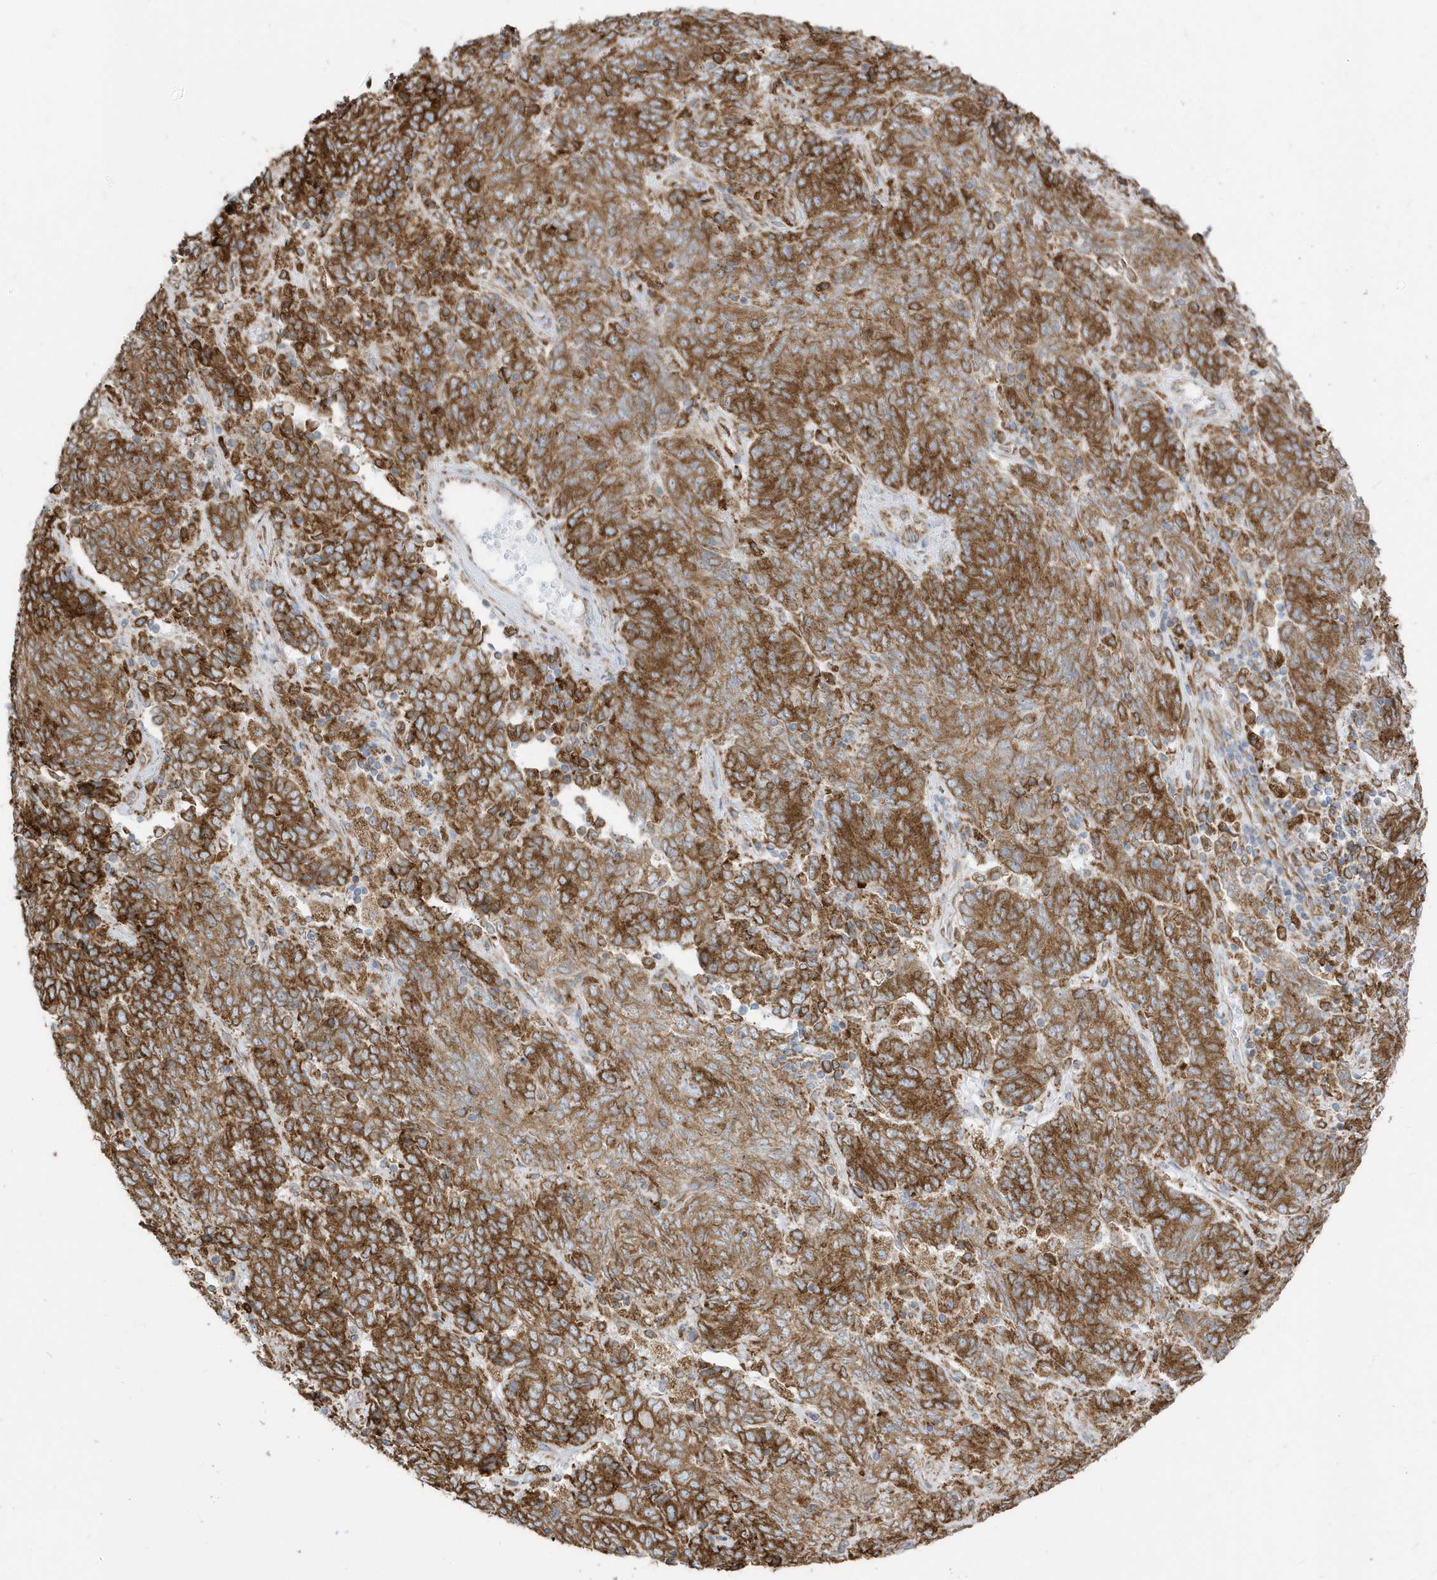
{"staining": {"intensity": "strong", "quantity": ">75%", "location": "cytoplasmic/membranous"}, "tissue": "endometrial cancer", "cell_type": "Tumor cells", "image_type": "cancer", "snomed": [{"axis": "morphology", "description": "Adenocarcinoma, NOS"}, {"axis": "topography", "description": "Endometrium"}], "caption": "There is high levels of strong cytoplasmic/membranous positivity in tumor cells of endometrial adenocarcinoma, as demonstrated by immunohistochemical staining (brown color).", "gene": "PDIA6", "patient": {"sex": "female", "age": 80}}